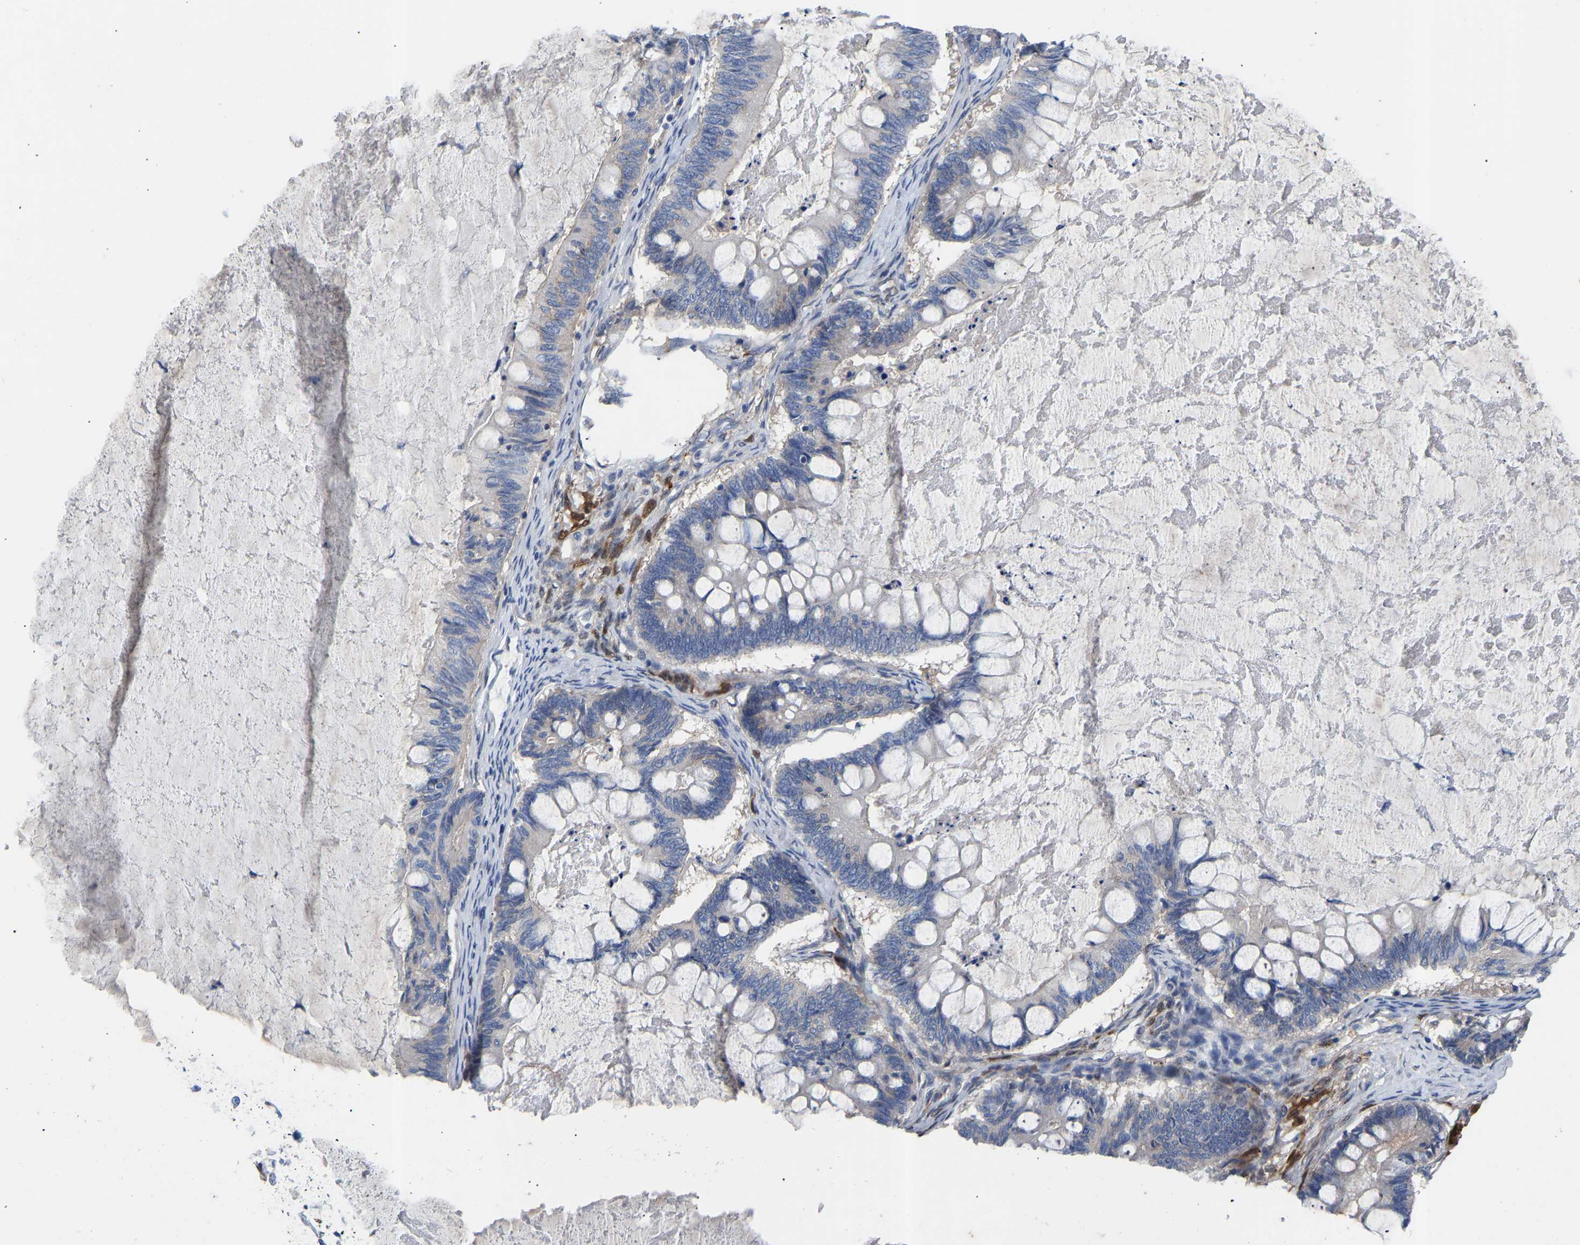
{"staining": {"intensity": "negative", "quantity": "none", "location": "none"}, "tissue": "ovarian cancer", "cell_type": "Tumor cells", "image_type": "cancer", "snomed": [{"axis": "morphology", "description": "Cystadenocarcinoma, mucinous, NOS"}, {"axis": "topography", "description": "Ovary"}], "caption": "This is an immunohistochemistry (IHC) photomicrograph of ovarian mucinous cystadenocarcinoma. There is no positivity in tumor cells.", "gene": "RBP1", "patient": {"sex": "female", "age": 61}}